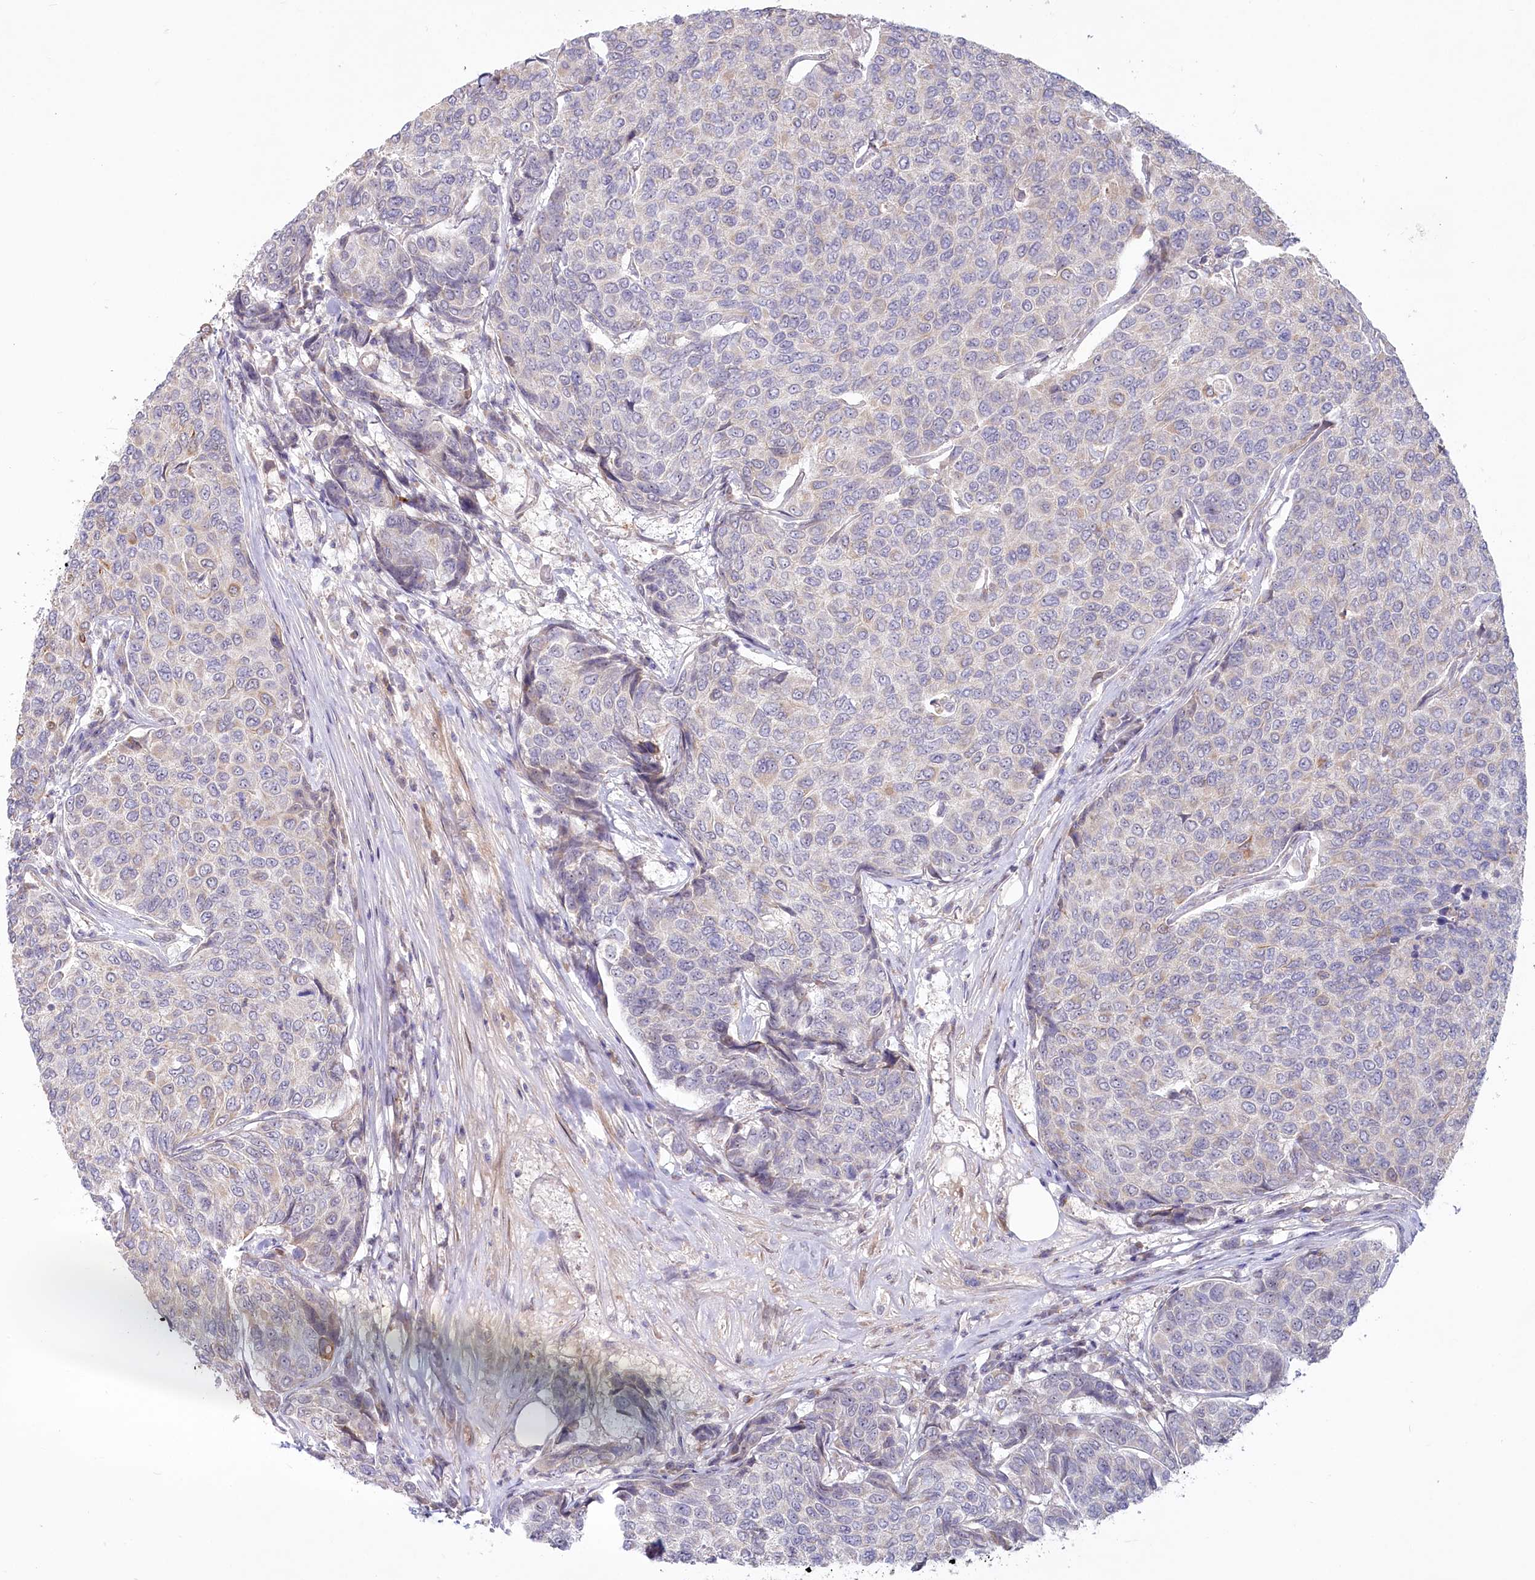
{"staining": {"intensity": "negative", "quantity": "none", "location": "none"}, "tissue": "breast cancer", "cell_type": "Tumor cells", "image_type": "cancer", "snomed": [{"axis": "morphology", "description": "Duct carcinoma"}, {"axis": "topography", "description": "Breast"}], "caption": "Immunohistochemistry (IHC) micrograph of human breast cancer (intraductal carcinoma) stained for a protein (brown), which shows no expression in tumor cells. (DAB immunohistochemistry (IHC), high magnification).", "gene": "MTG1", "patient": {"sex": "female", "age": 55}}